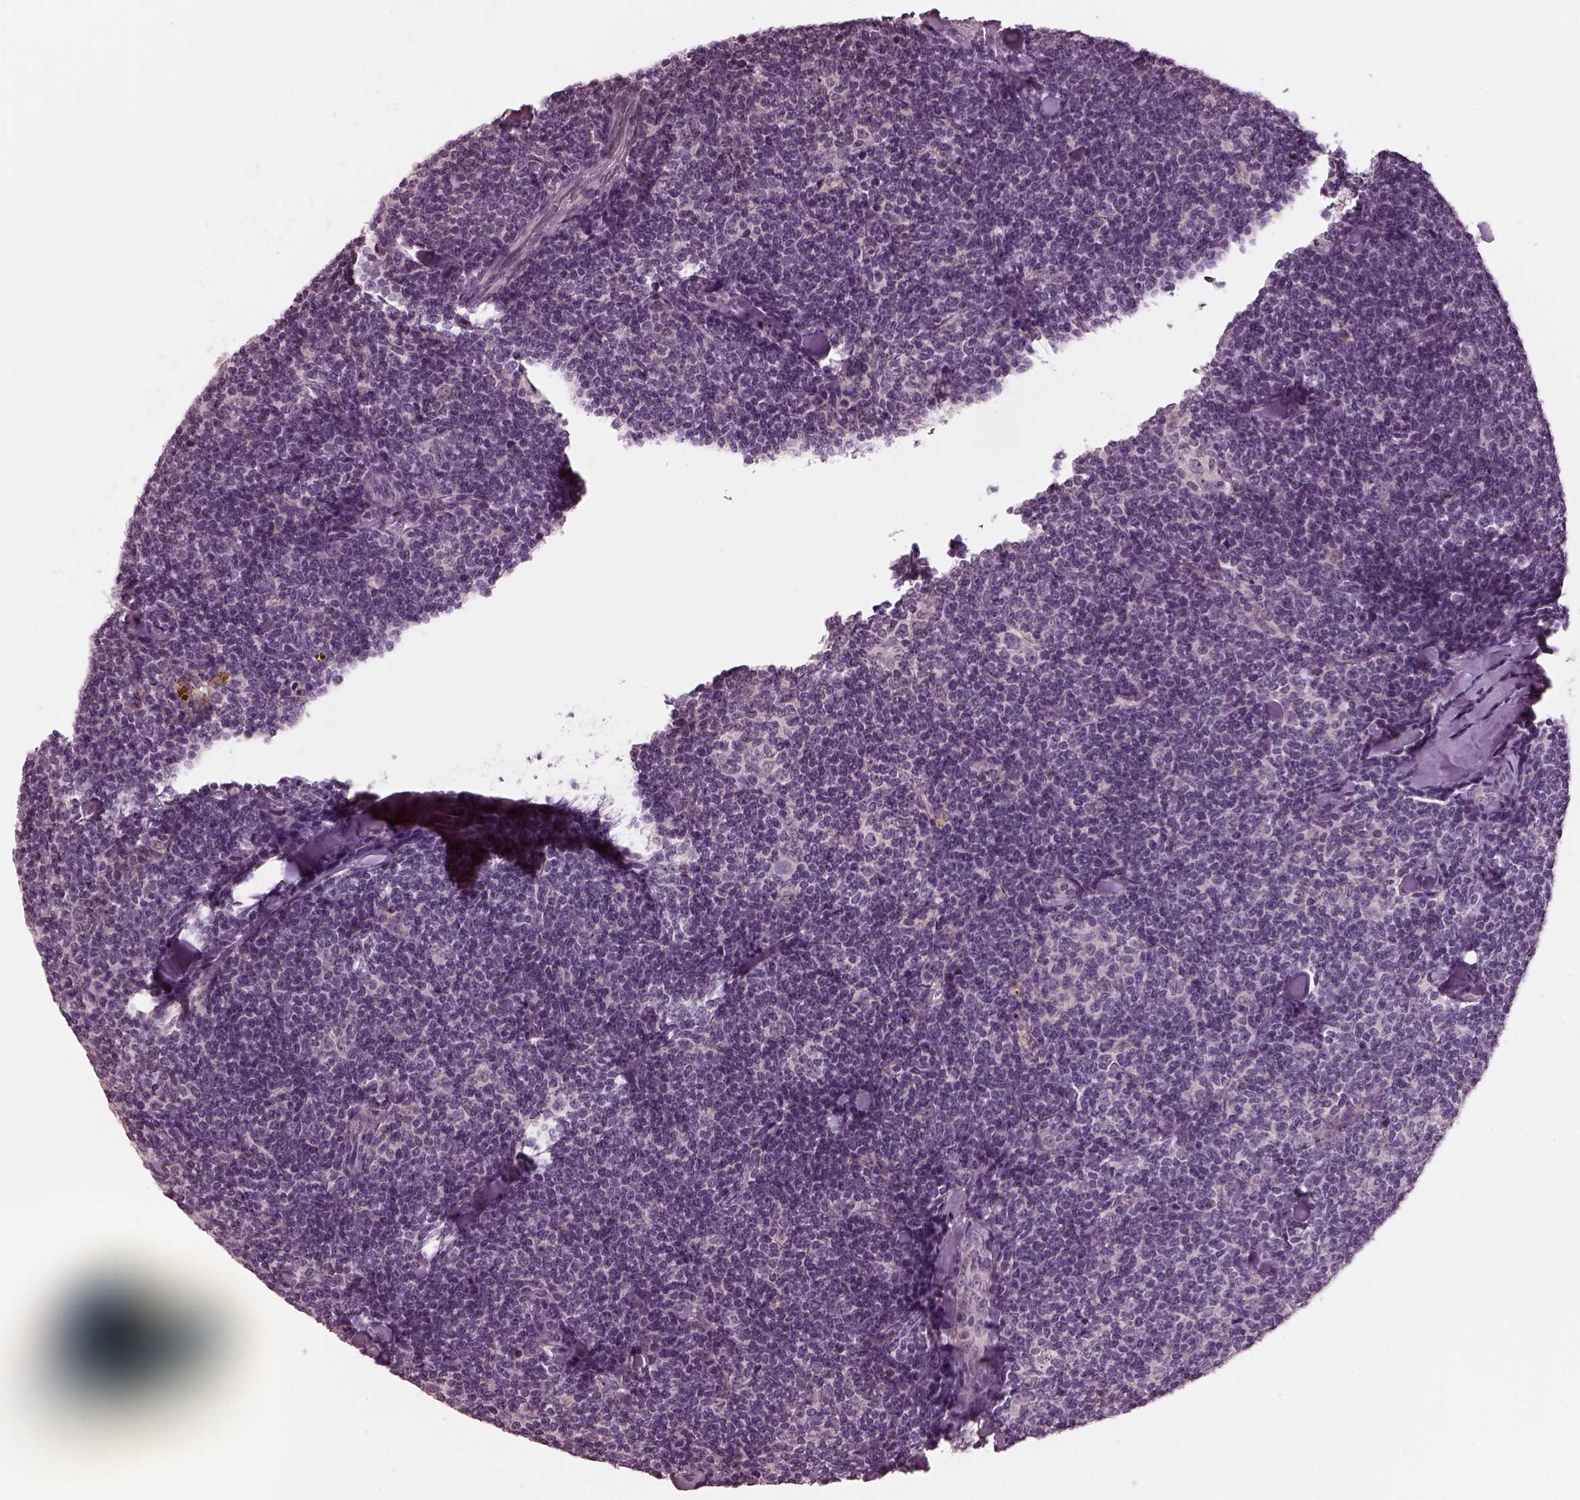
{"staining": {"intensity": "negative", "quantity": "none", "location": "none"}, "tissue": "lymphoma", "cell_type": "Tumor cells", "image_type": "cancer", "snomed": [{"axis": "morphology", "description": "Malignant lymphoma, non-Hodgkin's type, Low grade"}, {"axis": "topography", "description": "Lymph node"}], "caption": "Tumor cells are negative for brown protein staining in malignant lymphoma, non-Hodgkin's type (low-grade).", "gene": "RCVRN", "patient": {"sex": "female", "age": 56}}